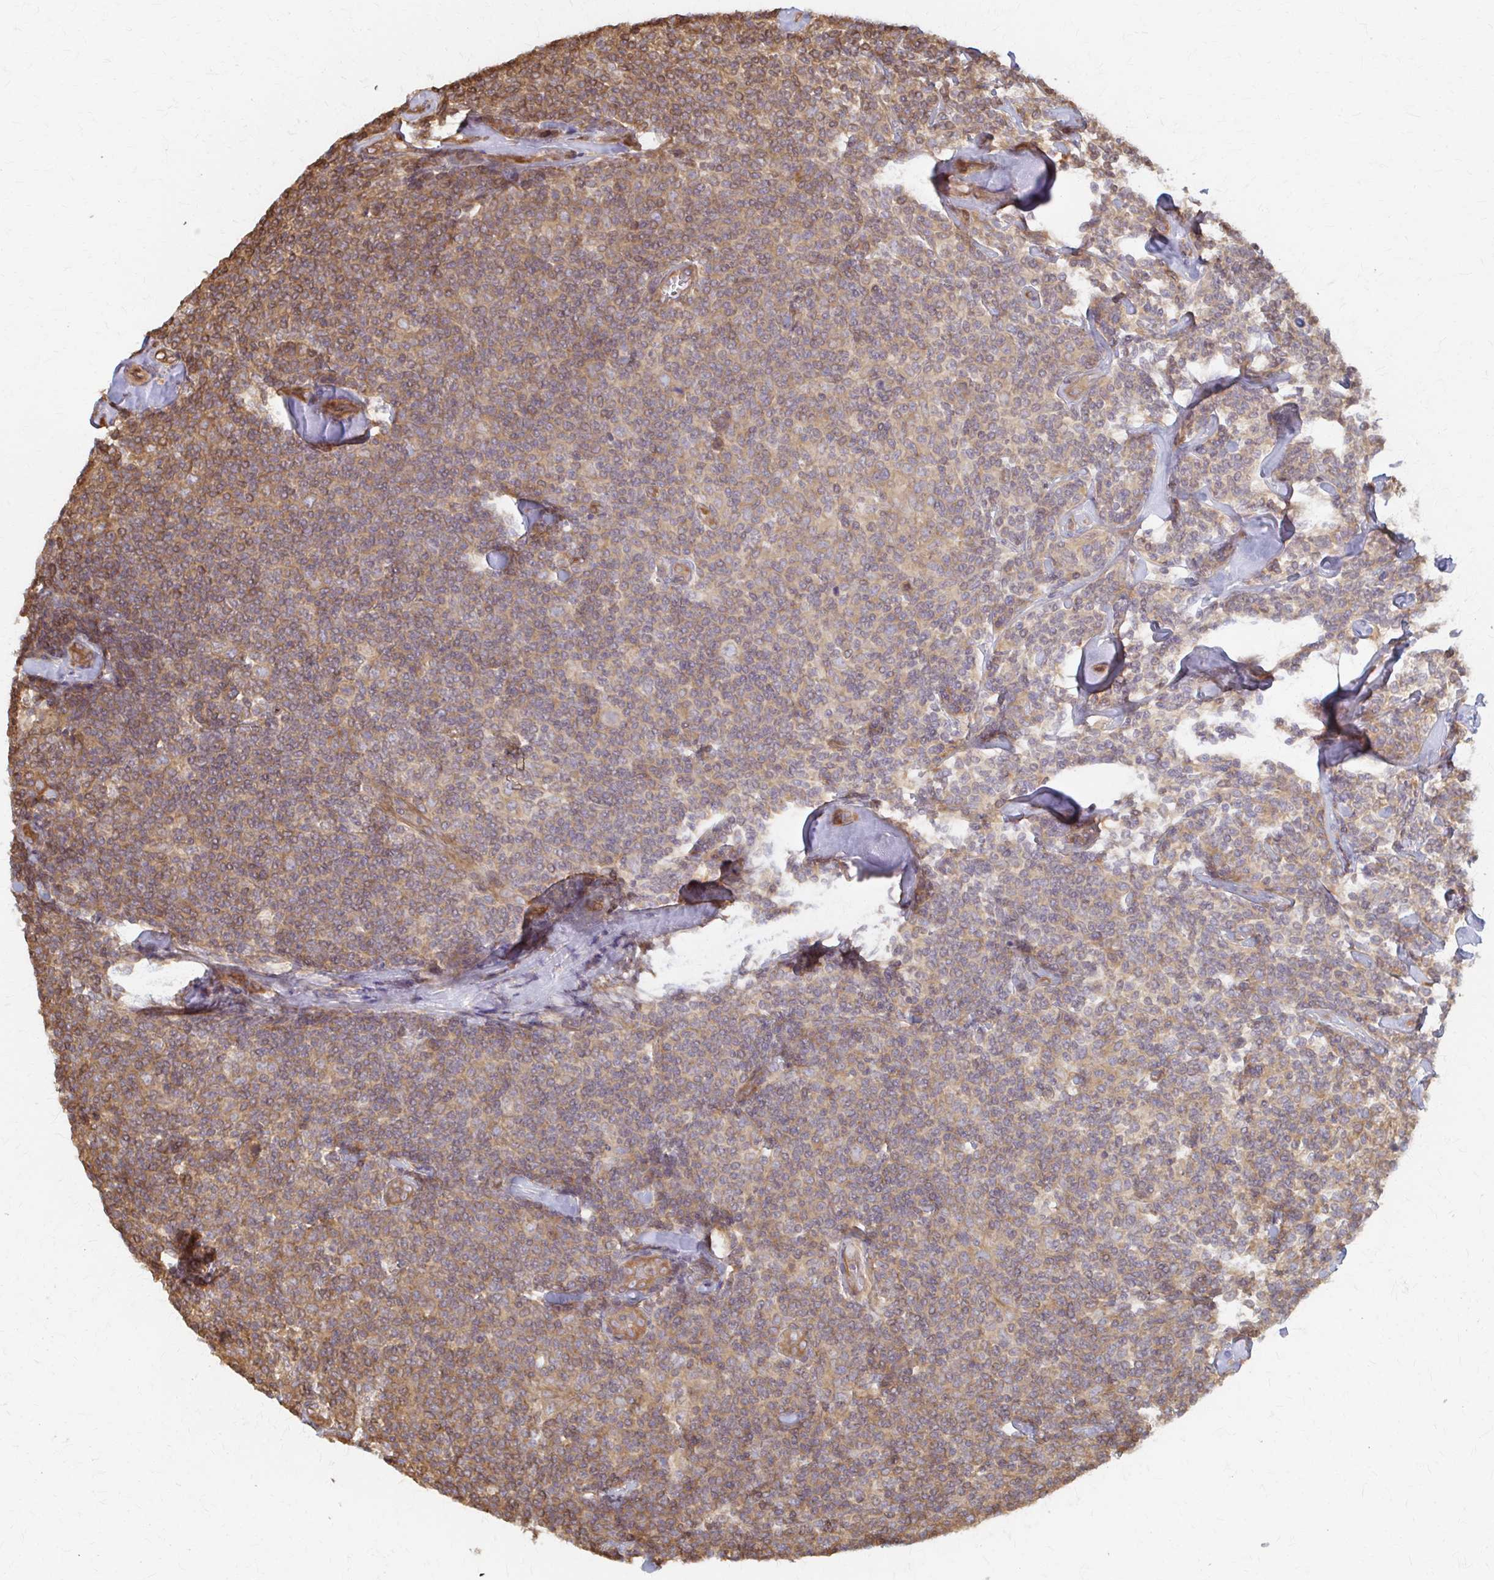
{"staining": {"intensity": "moderate", "quantity": ">75%", "location": "cytoplasmic/membranous"}, "tissue": "lymphoma", "cell_type": "Tumor cells", "image_type": "cancer", "snomed": [{"axis": "morphology", "description": "Malignant lymphoma, non-Hodgkin's type, Low grade"}, {"axis": "topography", "description": "Lymph node"}], "caption": "Brown immunohistochemical staining in lymphoma displays moderate cytoplasmic/membranous staining in approximately >75% of tumor cells.", "gene": "ARHGAP35", "patient": {"sex": "female", "age": 56}}